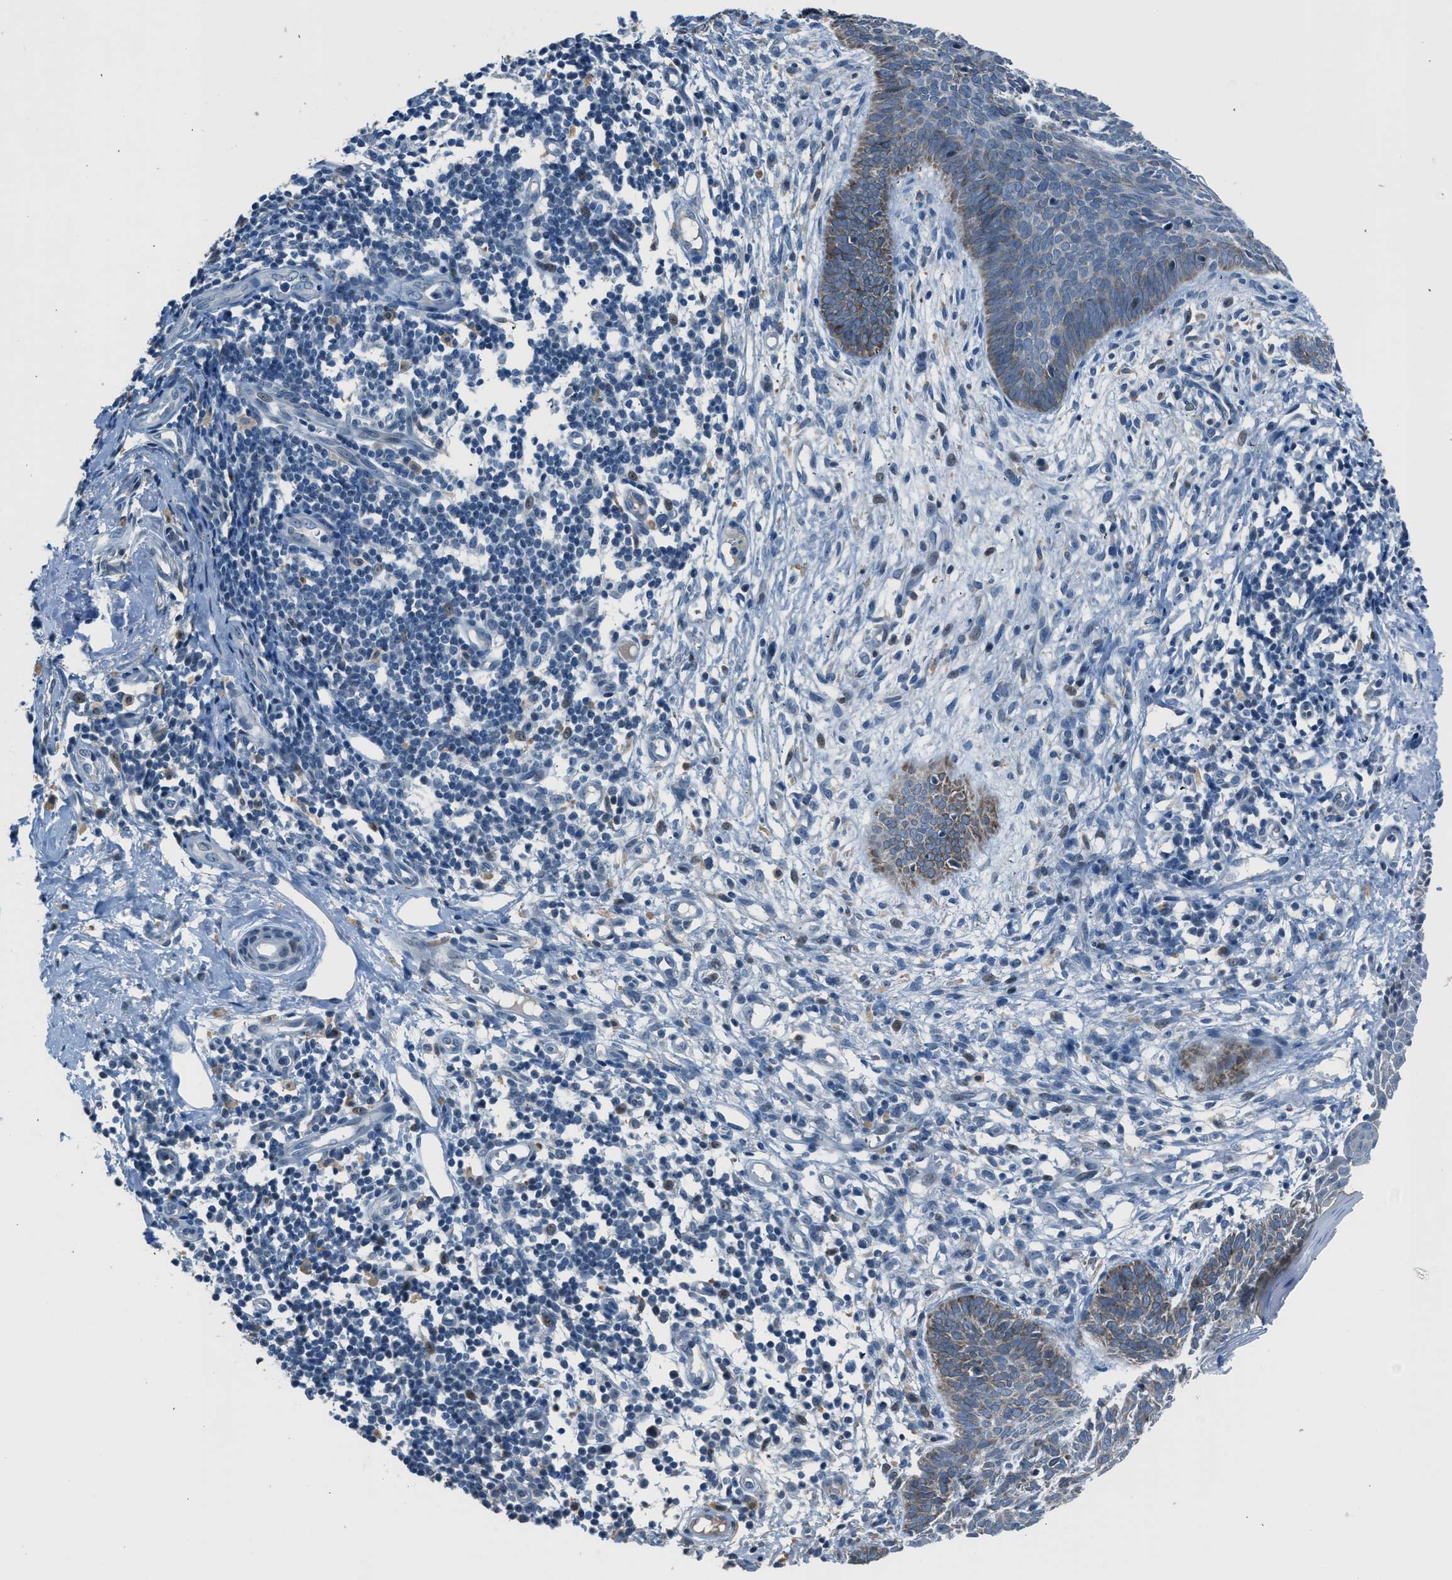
{"staining": {"intensity": "weak", "quantity": "25%-75%", "location": "cytoplasmic/membranous"}, "tissue": "skin cancer", "cell_type": "Tumor cells", "image_type": "cancer", "snomed": [{"axis": "morphology", "description": "Basal cell carcinoma"}, {"axis": "topography", "description": "Skin"}], "caption": "Tumor cells exhibit low levels of weak cytoplasmic/membranous staining in about 25%-75% of cells in human basal cell carcinoma (skin). Ihc stains the protein of interest in brown and the nuclei are stained blue.", "gene": "RNF41", "patient": {"sex": "male", "age": 60}}